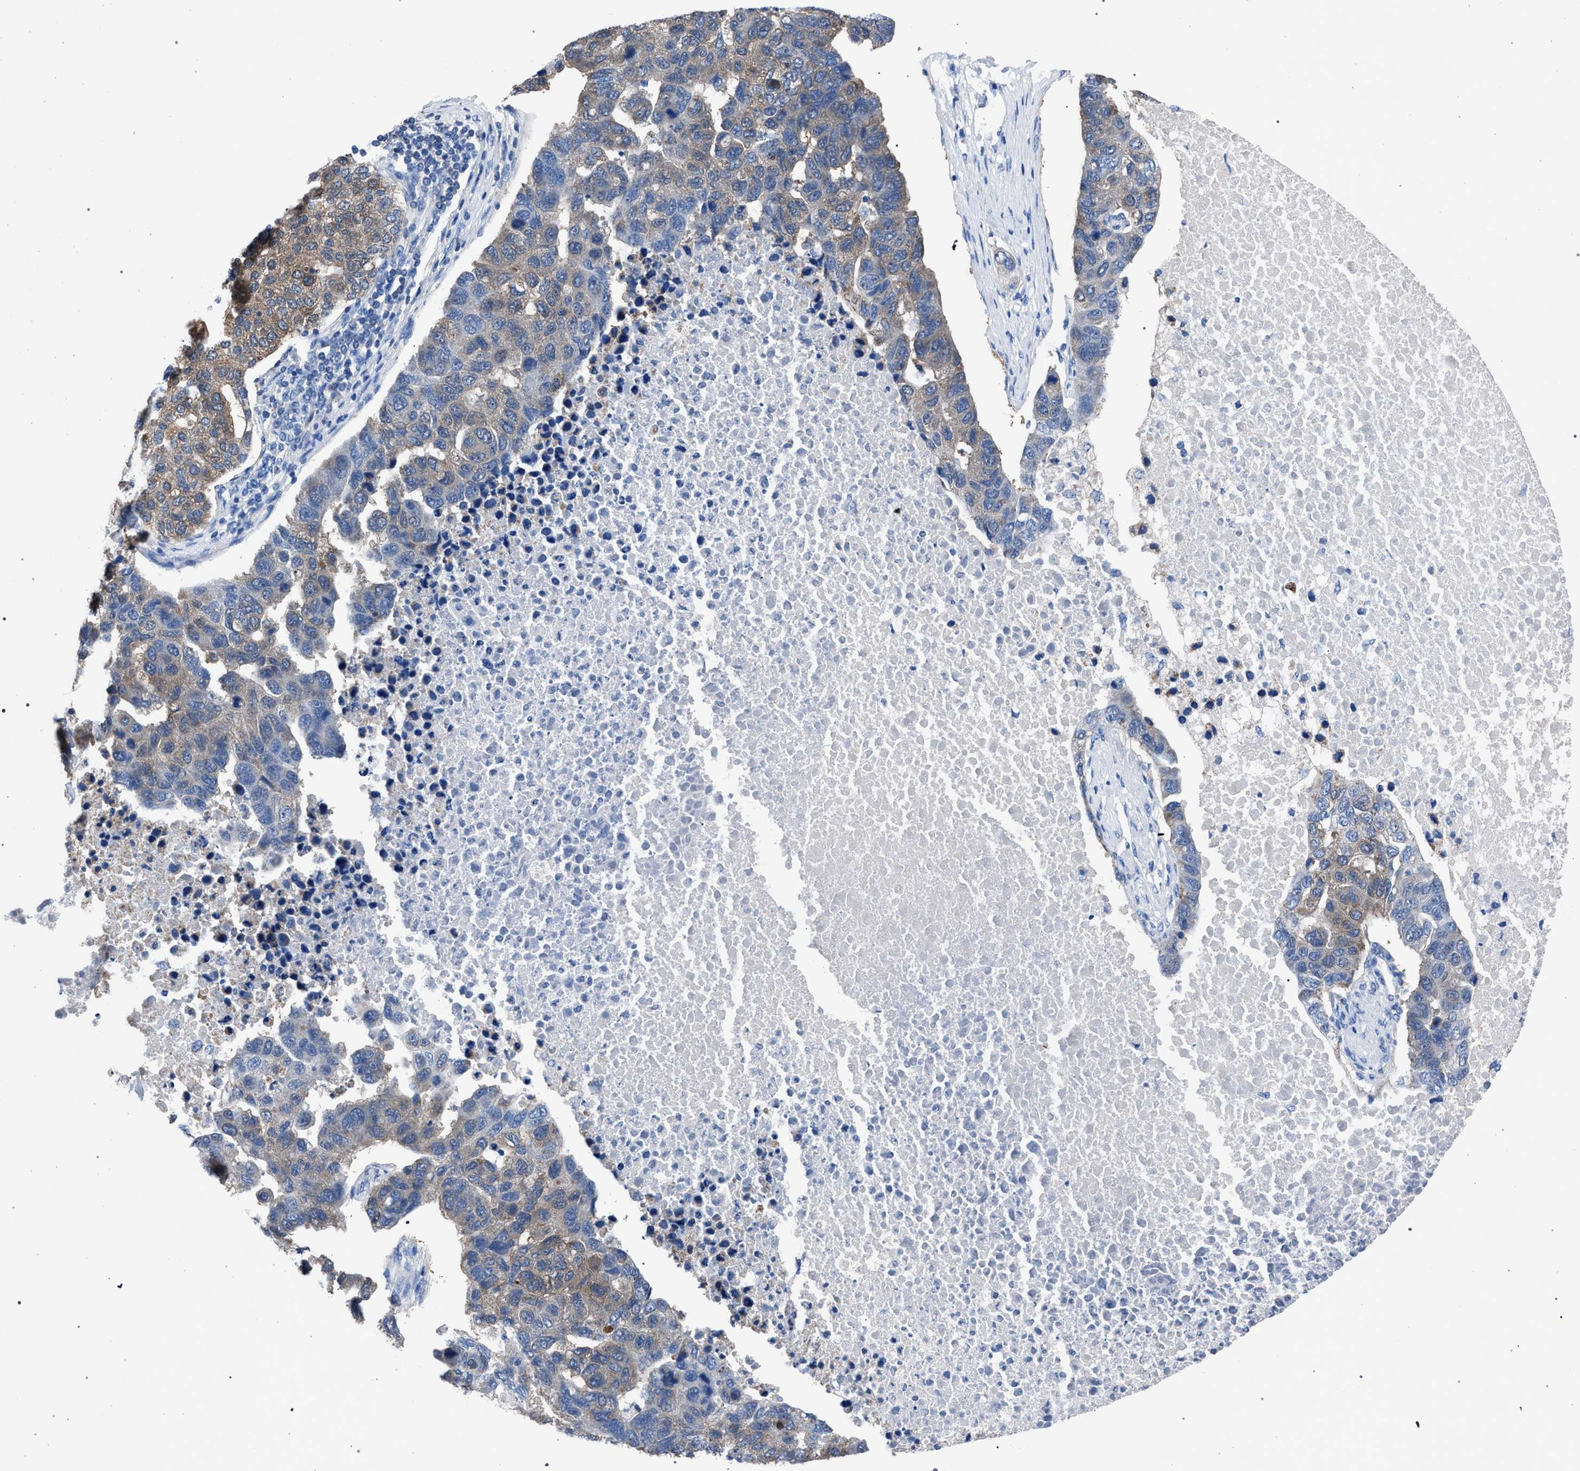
{"staining": {"intensity": "weak", "quantity": "<25%", "location": "cytoplasmic/membranous"}, "tissue": "pancreatic cancer", "cell_type": "Tumor cells", "image_type": "cancer", "snomed": [{"axis": "morphology", "description": "Adenocarcinoma, NOS"}, {"axis": "topography", "description": "Pancreas"}], "caption": "Immunohistochemical staining of adenocarcinoma (pancreatic) shows no significant positivity in tumor cells.", "gene": "CRYZ", "patient": {"sex": "female", "age": 61}}